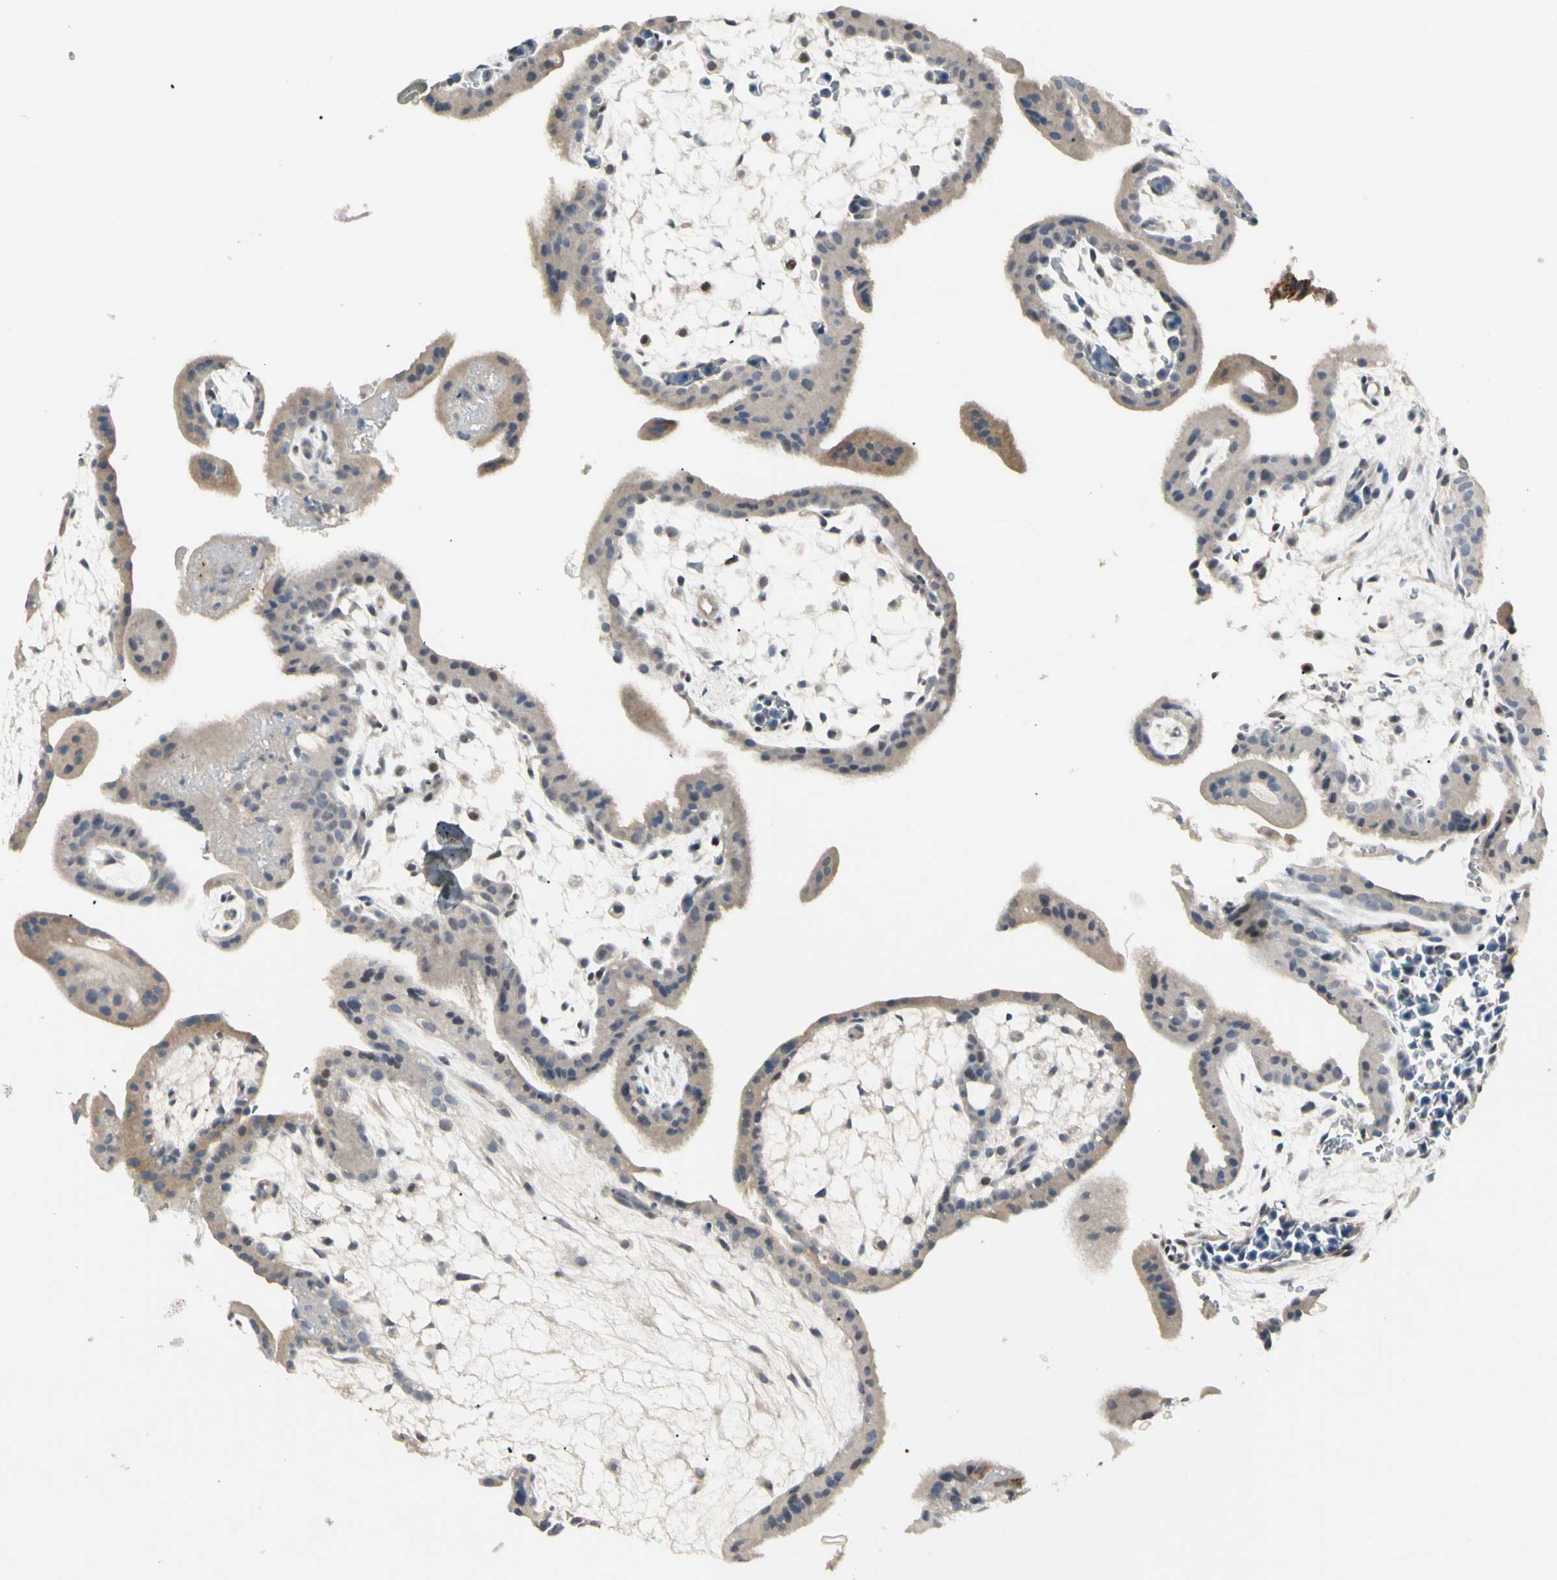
{"staining": {"intensity": "negative", "quantity": "none", "location": "none"}, "tissue": "placenta", "cell_type": "Decidual cells", "image_type": "normal", "snomed": [{"axis": "morphology", "description": "Normal tissue, NOS"}, {"axis": "topography", "description": "Placenta"}], "caption": "Image shows no significant protein expression in decidual cells of benign placenta. Nuclei are stained in blue.", "gene": "GREM1", "patient": {"sex": "female", "age": 35}}